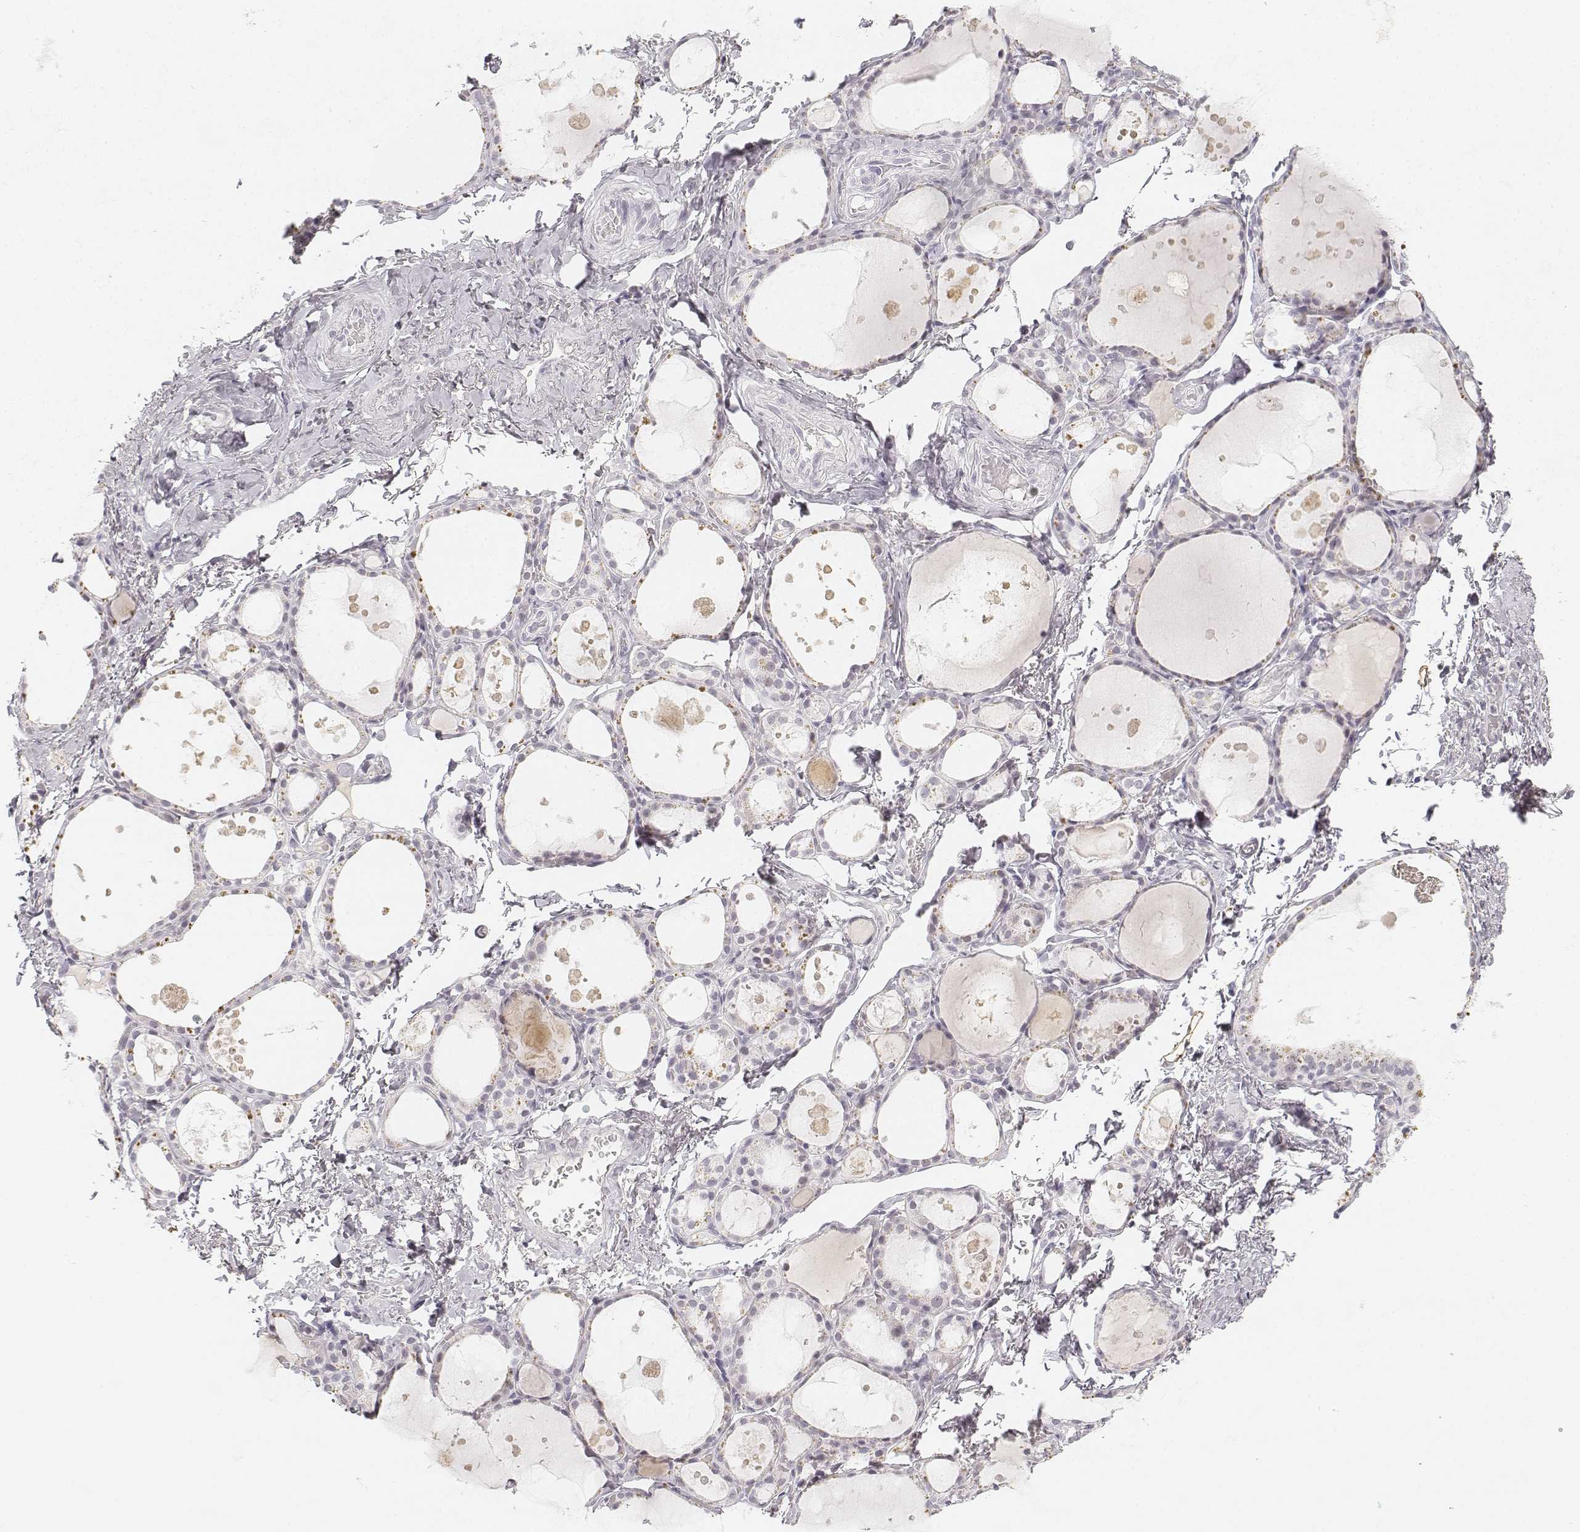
{"staining": {"intensity": "negative", "quantity": "none", "location": "none"}, "tissue": "thyroid gland", "cell_type": "Glandular cells", "image_type": "normal", "snomed": [{"axis": "morphology", "description": "Normal tissue, NOS"}, {"axis": "topography", "description": "Thyroid gland"}], "caption": "DAB (3,3'-diaminobenzidine) immunohistochemical staining of normal human thyroid gland shows no significant staining in glandular cells. The staining is performed using DAB (3,3'-diaminobenzidine) brown chromogen with nuclei counter-stained in using hematoxylin.", "gene": "KRT84", "patient": {"sex": "male", "age": 68}}